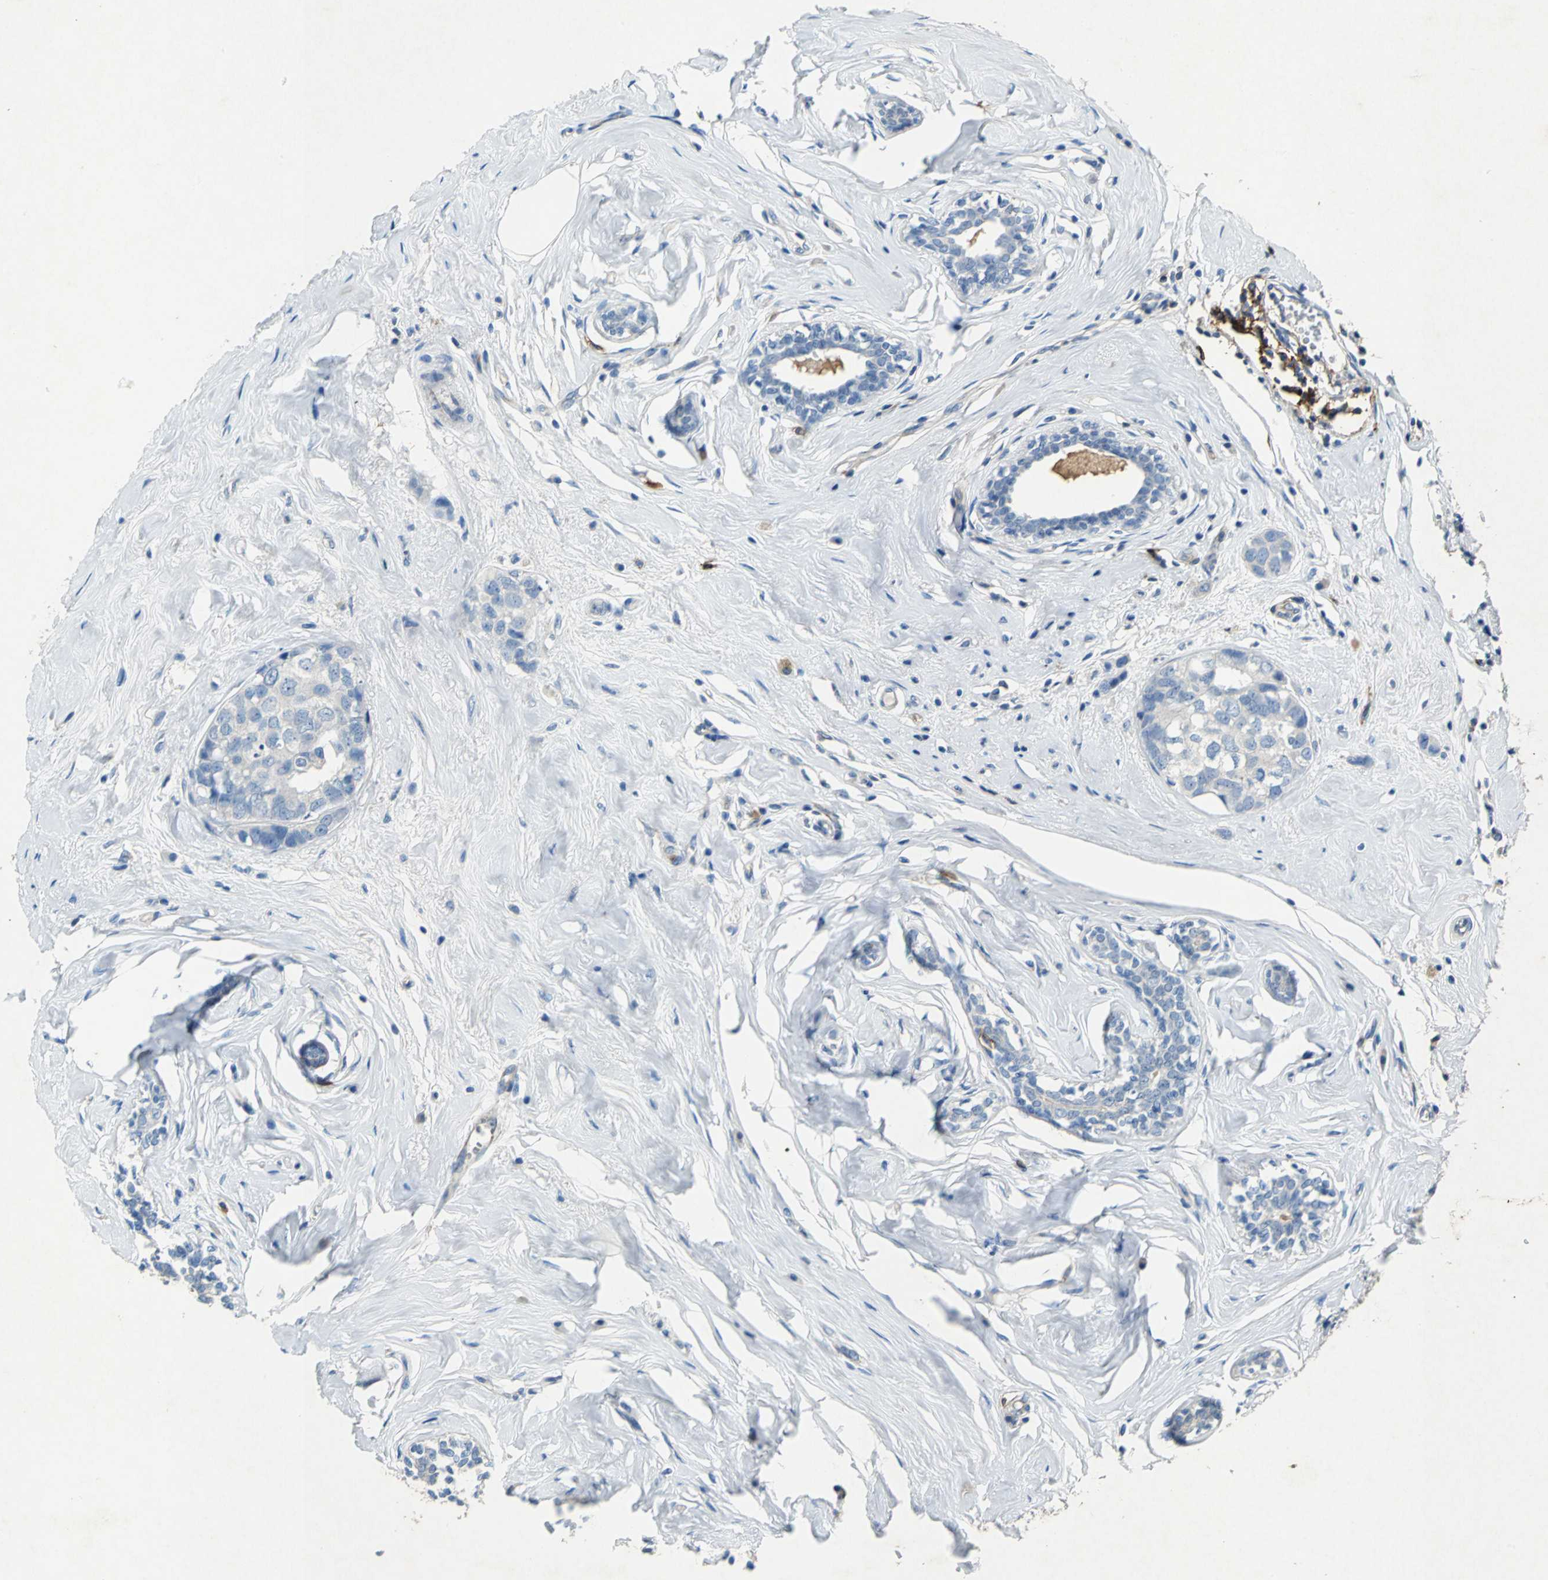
{"staining": {"intensity": "negative", "quantity": "none", "location": "none"}, "tissue": "breast cancer", "cell_type": "Tumor cells", "image_type": "cancer", "snomed": [{"axis": "morphology", "description": "Normal tissue, NOS"}, {"axis": "morphology", "description": "Duct carcinoma"}, {"axis": "topography", "description": "Breast"}], "caption": "A photomicrograph of human intraductal carcinoma (breast) is negative for staining in tumor cells. The staining is performed using DAB (3,3'-diaminobenzidine) brown chromogen with nuclei counter-stained in using hematoxylin.", "gene": "RPS13", "patient": {"sex": "female", "age": 50}}